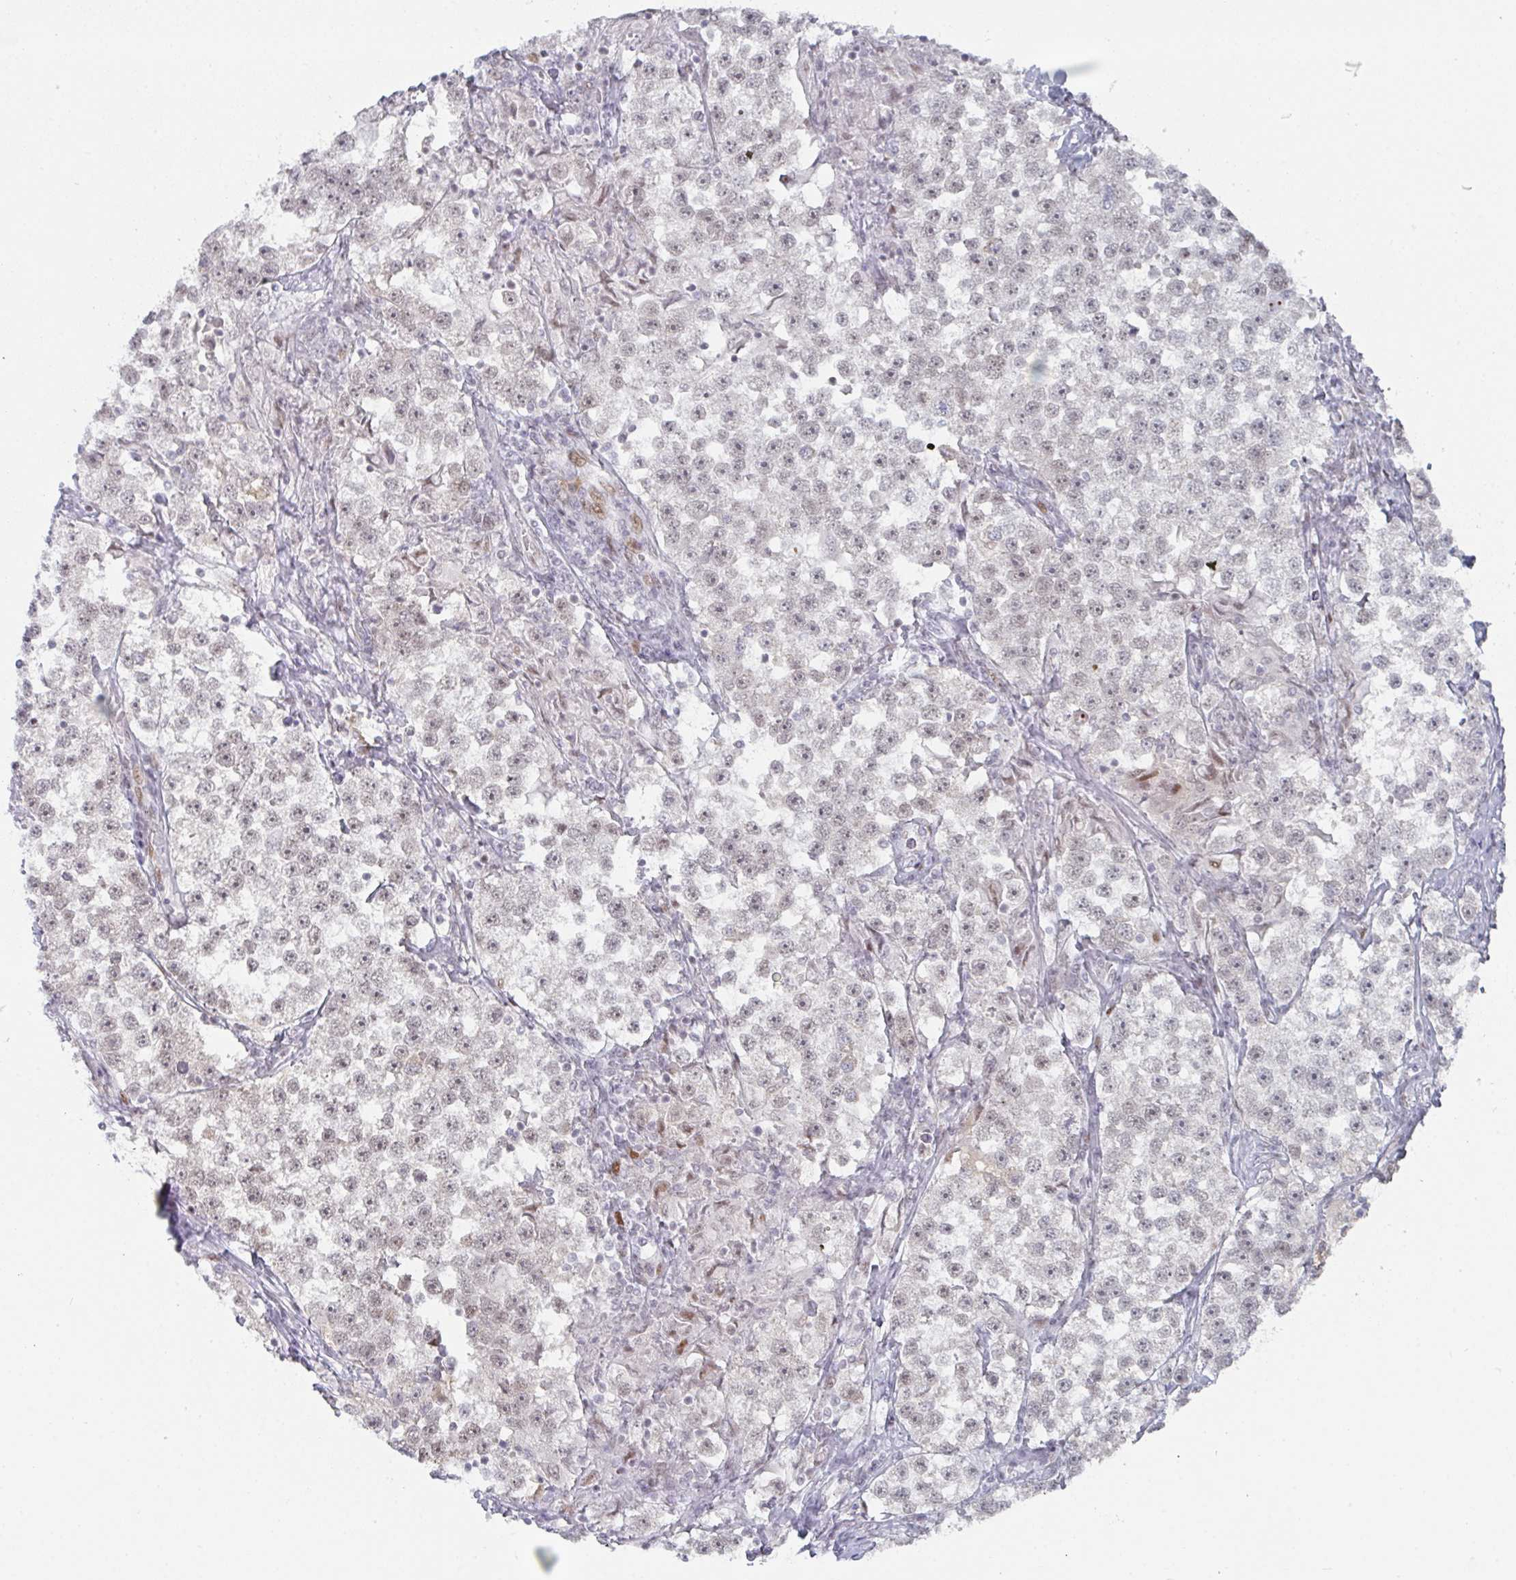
{"staining": {"intensity": "weak", "quantity": "<25%", "location": "nuclear"}, "tissue": "testis cancer", "cell_type": "Tumor cells", "image_type": "cancer", "snomed": [{"axis": "morphology", "description": "Seminoma, NOS"}, {"axis": "topography", "description": "Testis"}], "caption": "IHC photomicrograph of seminoma (testis) stained for a protein (brown), which displays no positivity in tumor cells.", "gene": "LIN54", "patient": {"sex": "male", "age": 46}}